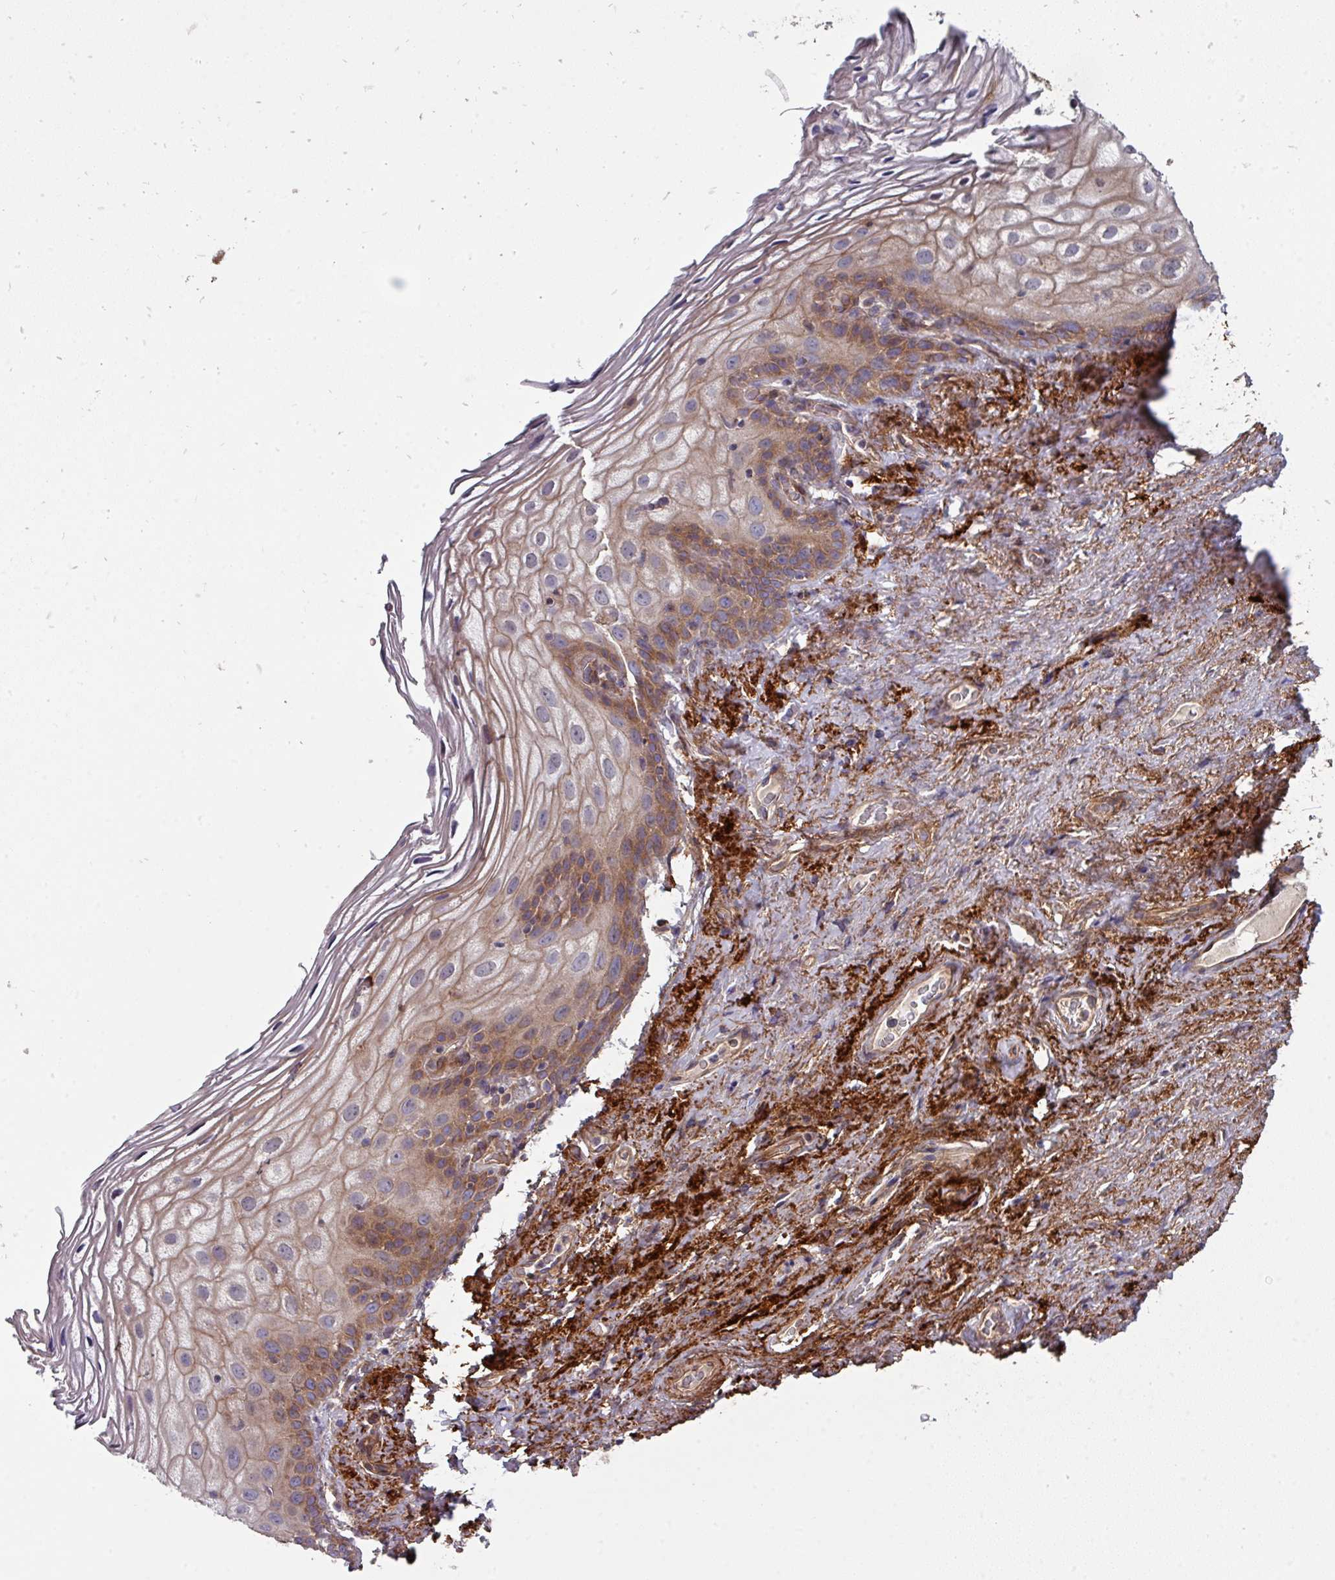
{"staining": {"intensity": "moderate", "quantity": ">75%", "location": "cytoplasmic/membranous"}, "tissue": "vagina", "cell_type": "Squamous epithelial cells", "image_type": "normal", "snomed": [{"axis": "morphology", "description": "Normal tissue, NOS"}, {"axis": "topography", "description": "Vagina"}, {"axis": "topography", "description": "Peripheral nerve tissue"}], "caption": "Squamous epithelial cells show moderate cytoplasmic/membranous positivity in approximately >75% of cells in benign vagina. The staining was performed using DAB, with brown indicating positive protein expression. Nuclei are stained blue with hematoxylin.", "gene": "DCAF12L1", "patient": {"sex": "female", "age": 71}}